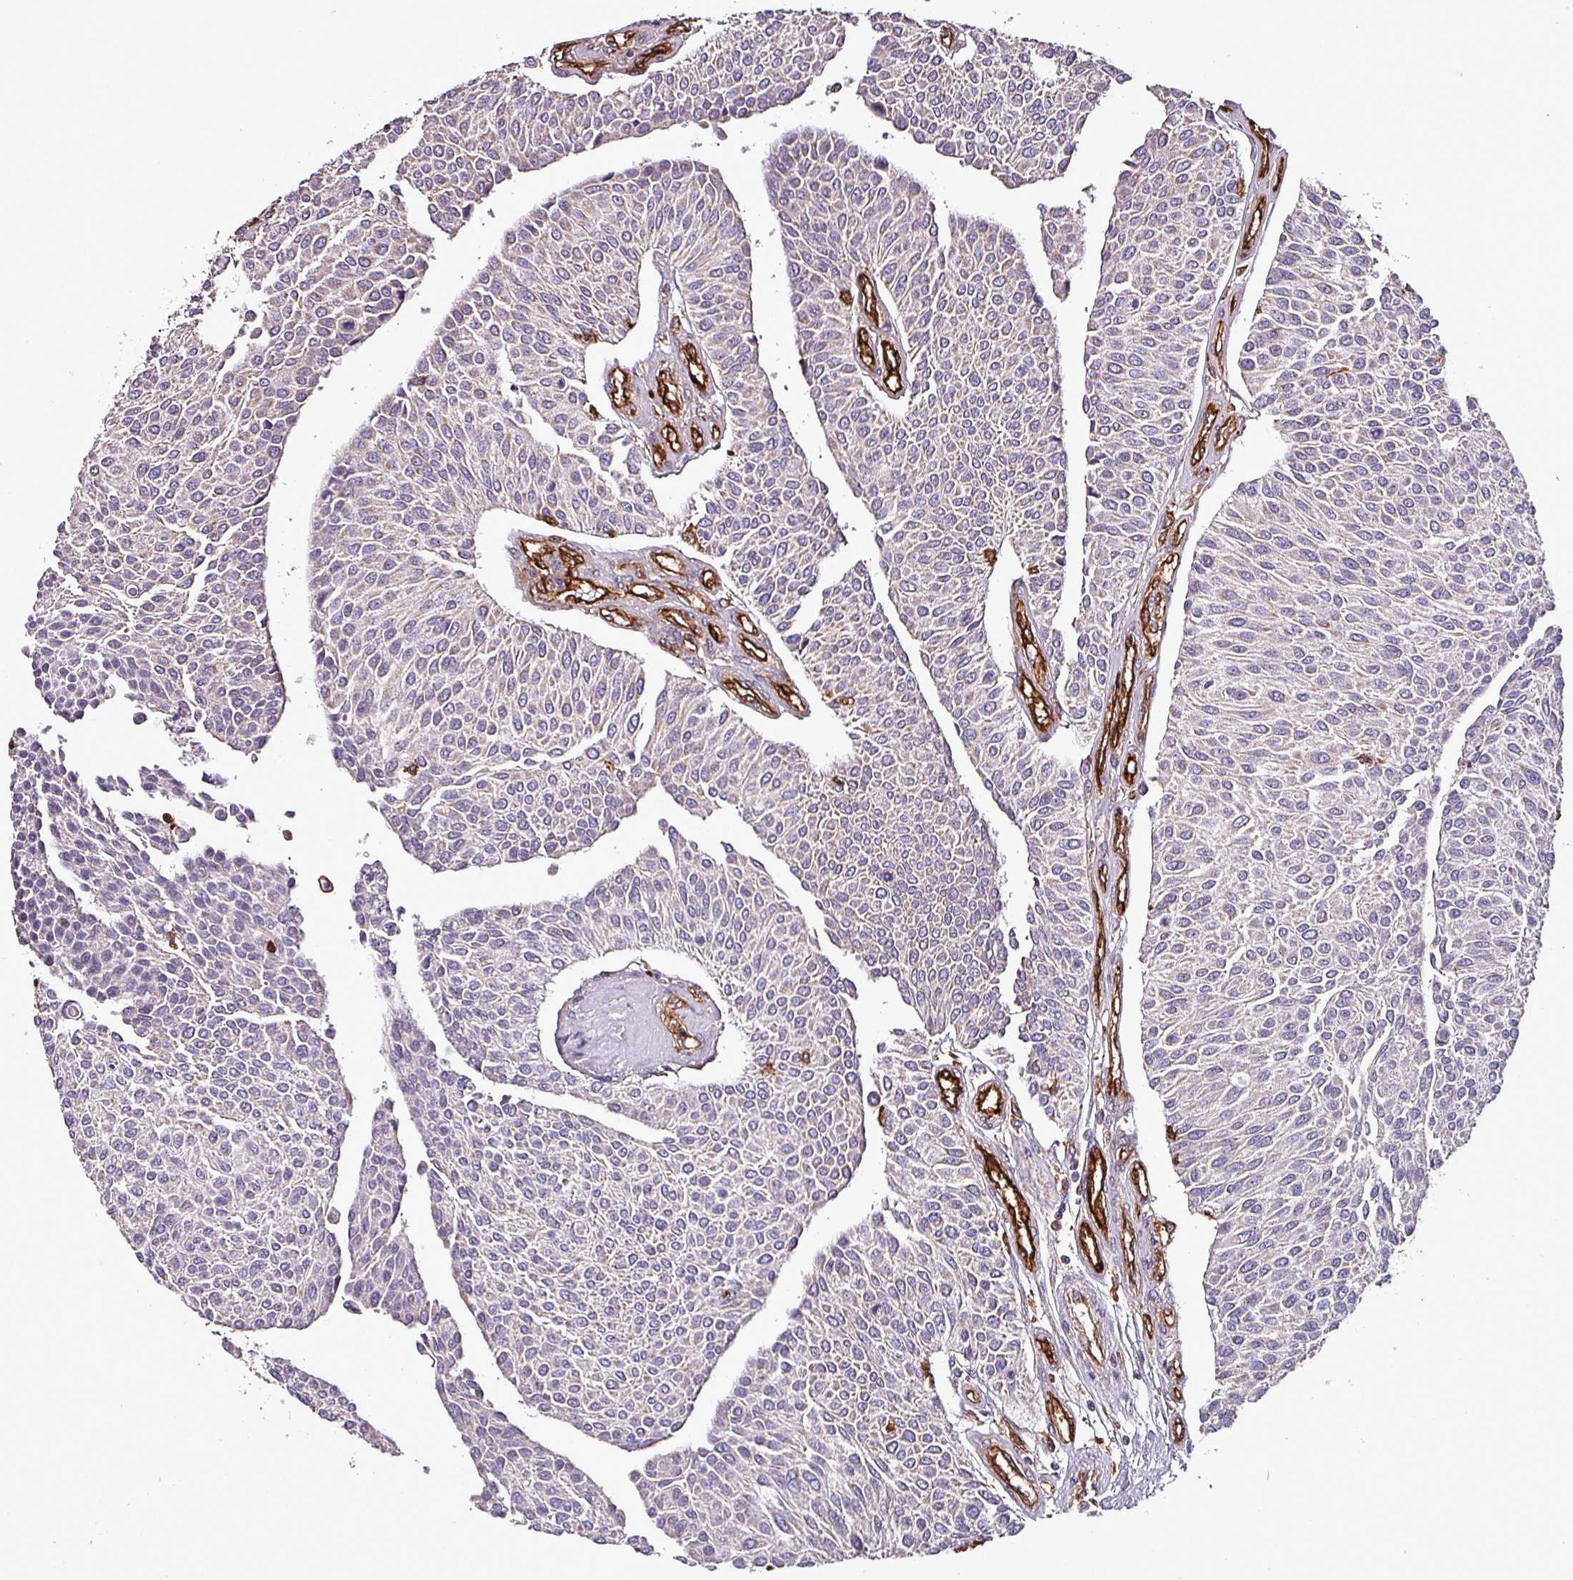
{"staining": {"intensity": "negative", "quantity": "none", "location": "none"}, "tissue": "urothelial cancer", "cell_type": "Tumor cells", "image_type": "cancer", "snomed": [{"axis": "morphology", "description": "Urothelial carcinoma, NOS"}, {"axis": "topography", "description": "Urinary bladder"}], "caption": "DAB (3,3'-diaminobenzidine) immunohistochemical staining of urothelial cancer shows no significant expression in tumor cells.", "gene": "SCIN", "patient": {"sex": "male", "age": 55}}